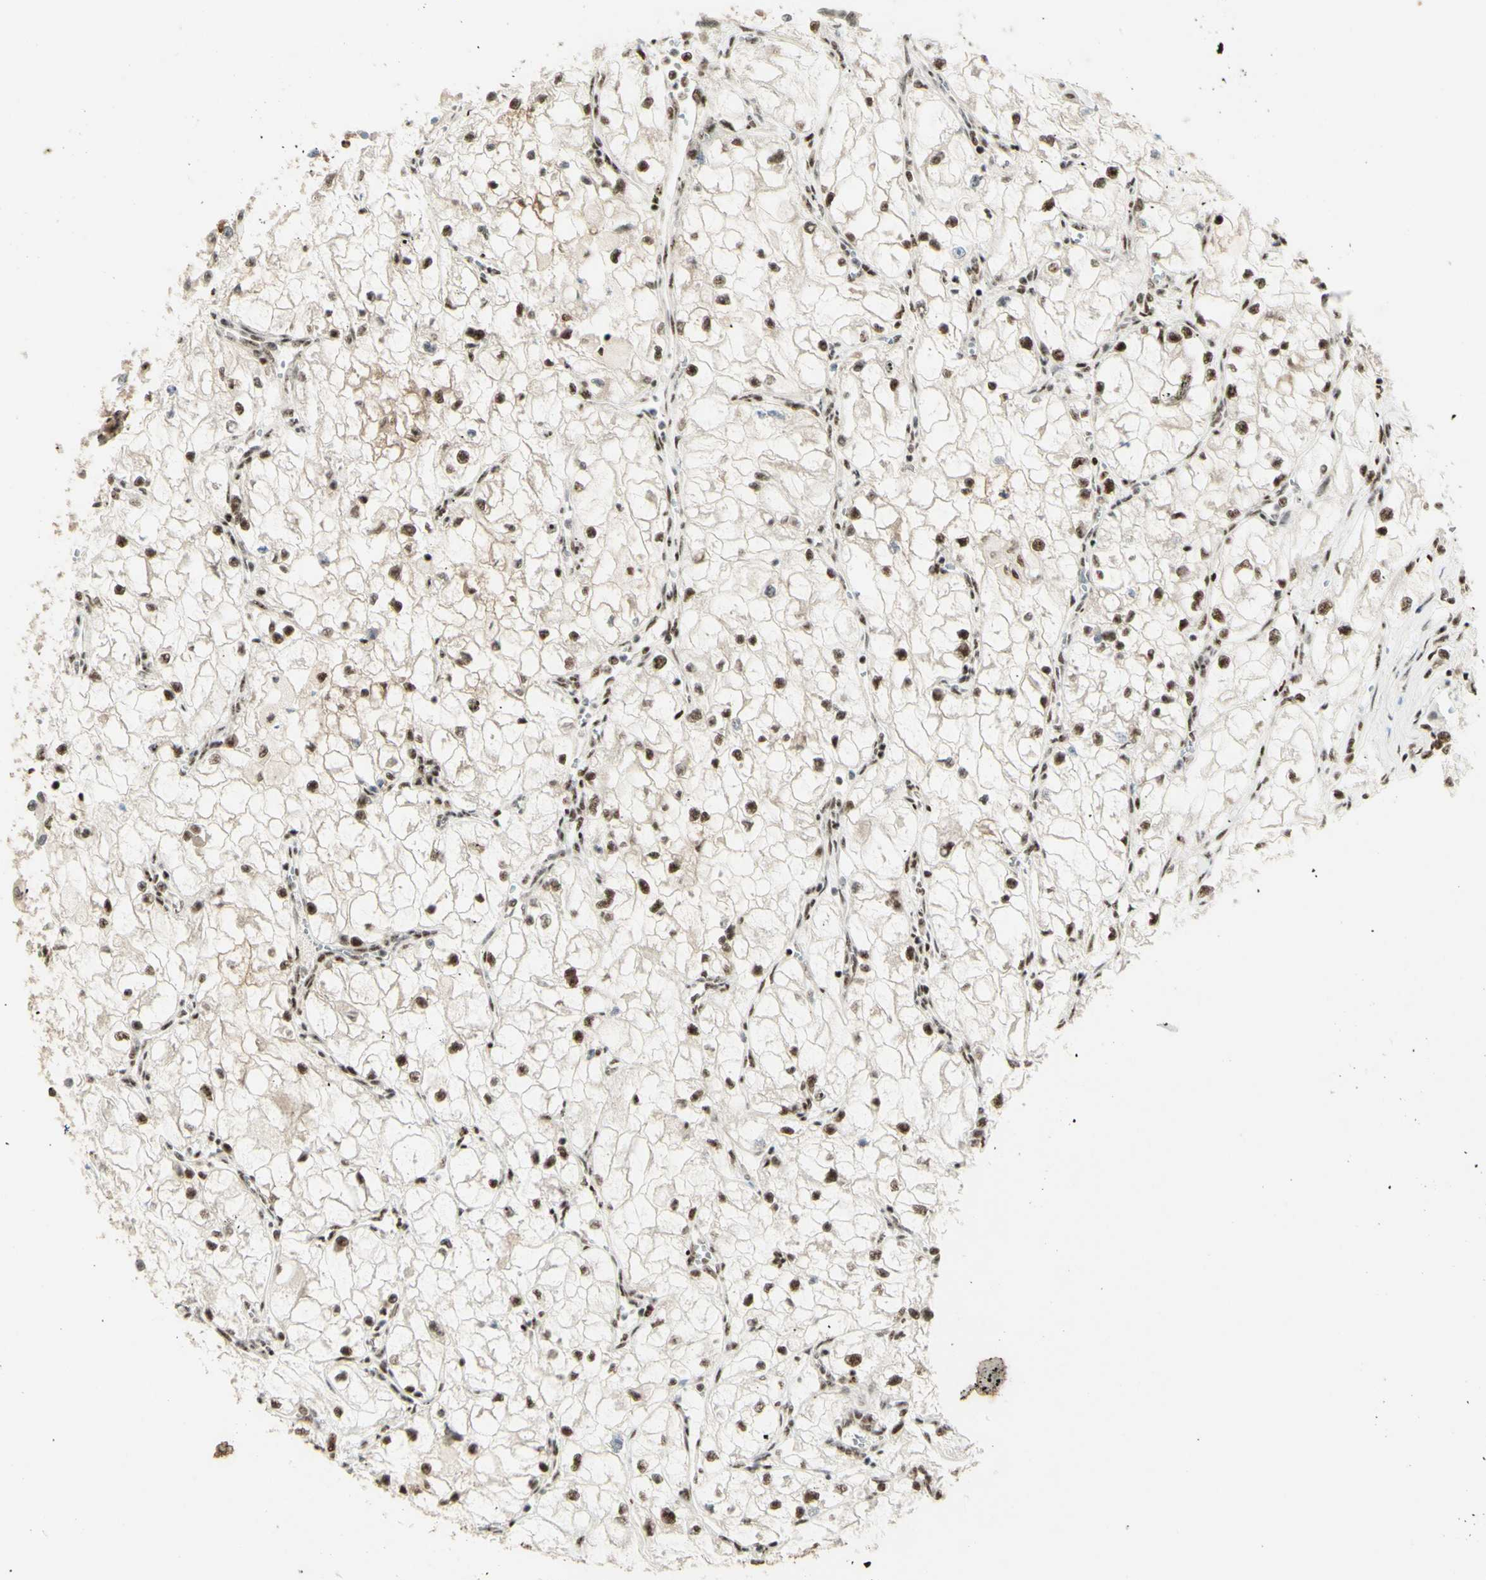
{"staining": {"intensity": "strong", "quantity": ">75%", "location": "nuclear"}, "tissue": "renal cancer", "cell_type": "Tumor cells", "image_type": "cancer", "snomed": [{"axis": "morphology", "description": "Adenocarcinoma, NOS"}, {"axis": "topography", "description": "Kidney"}], "caption": "There is high levels of strong nuclear positivity in tumor cells of renal cancer (adenocarcinoma), as demonstrated by immunohistochemical staining (brown color).", "gene": "DHX9", "patient": {"sex": "female", "age": 70}}